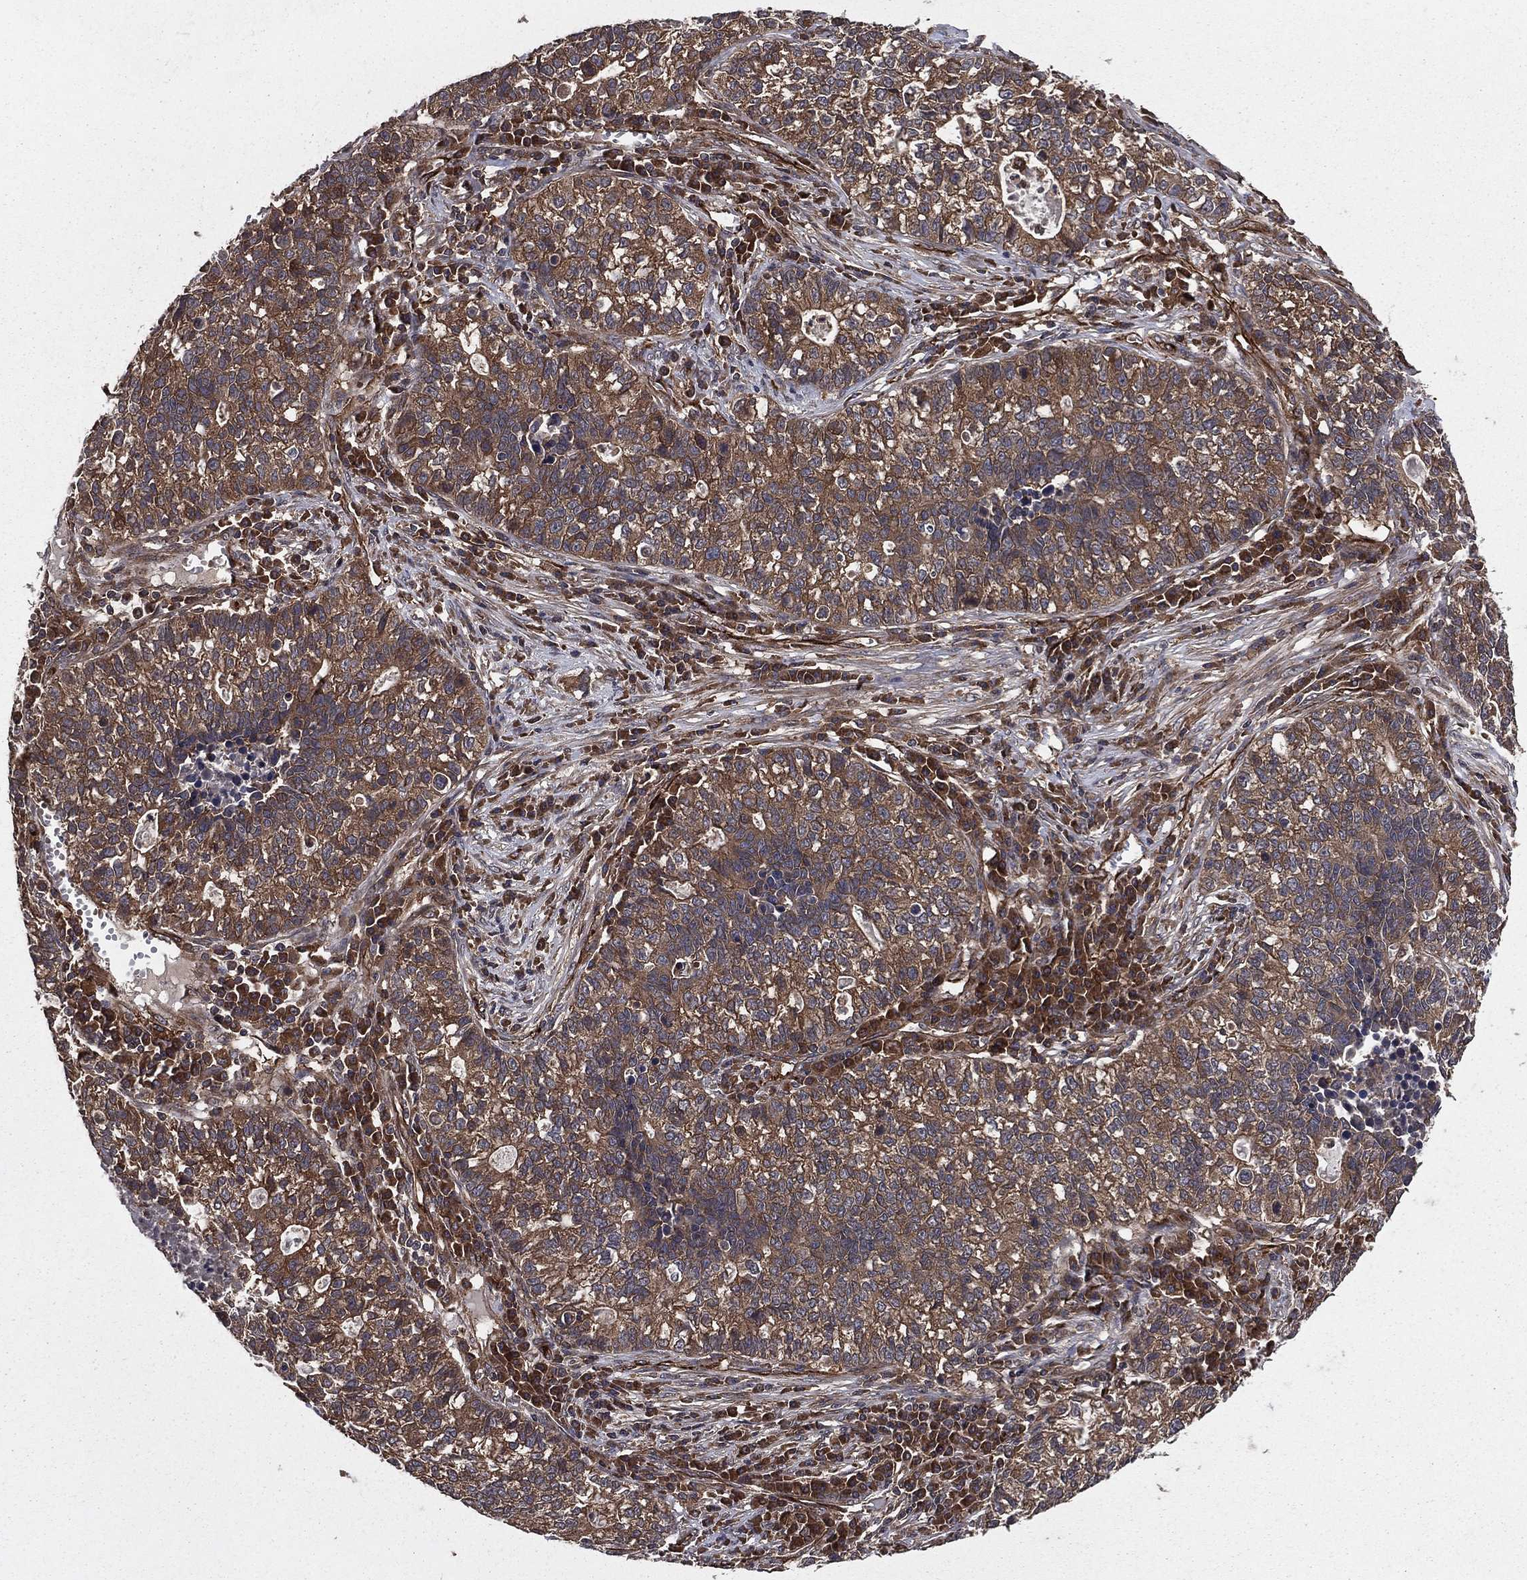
{"staining": {"intensity": "moderate", "quantity": "25%-75%", "location": "cytoplasmic/membranous"}, "tissue": "lung cancer", "cell_type": "Tumor cells", "image_type": "cancer", "snomed": [{"axis": "morphology", "description": "Adenocarcinoma, NOS"}, {"axis": "topography", "description": "Lung"}], "caption": "IHC of adenocarcinoma (lung) exhibits medium levels of moderate cytoplasmic/membranous expression in about 25%-75% of tumor cells.", "gene": "CERT1", "patient": {"sex": "male", "age": 57}}